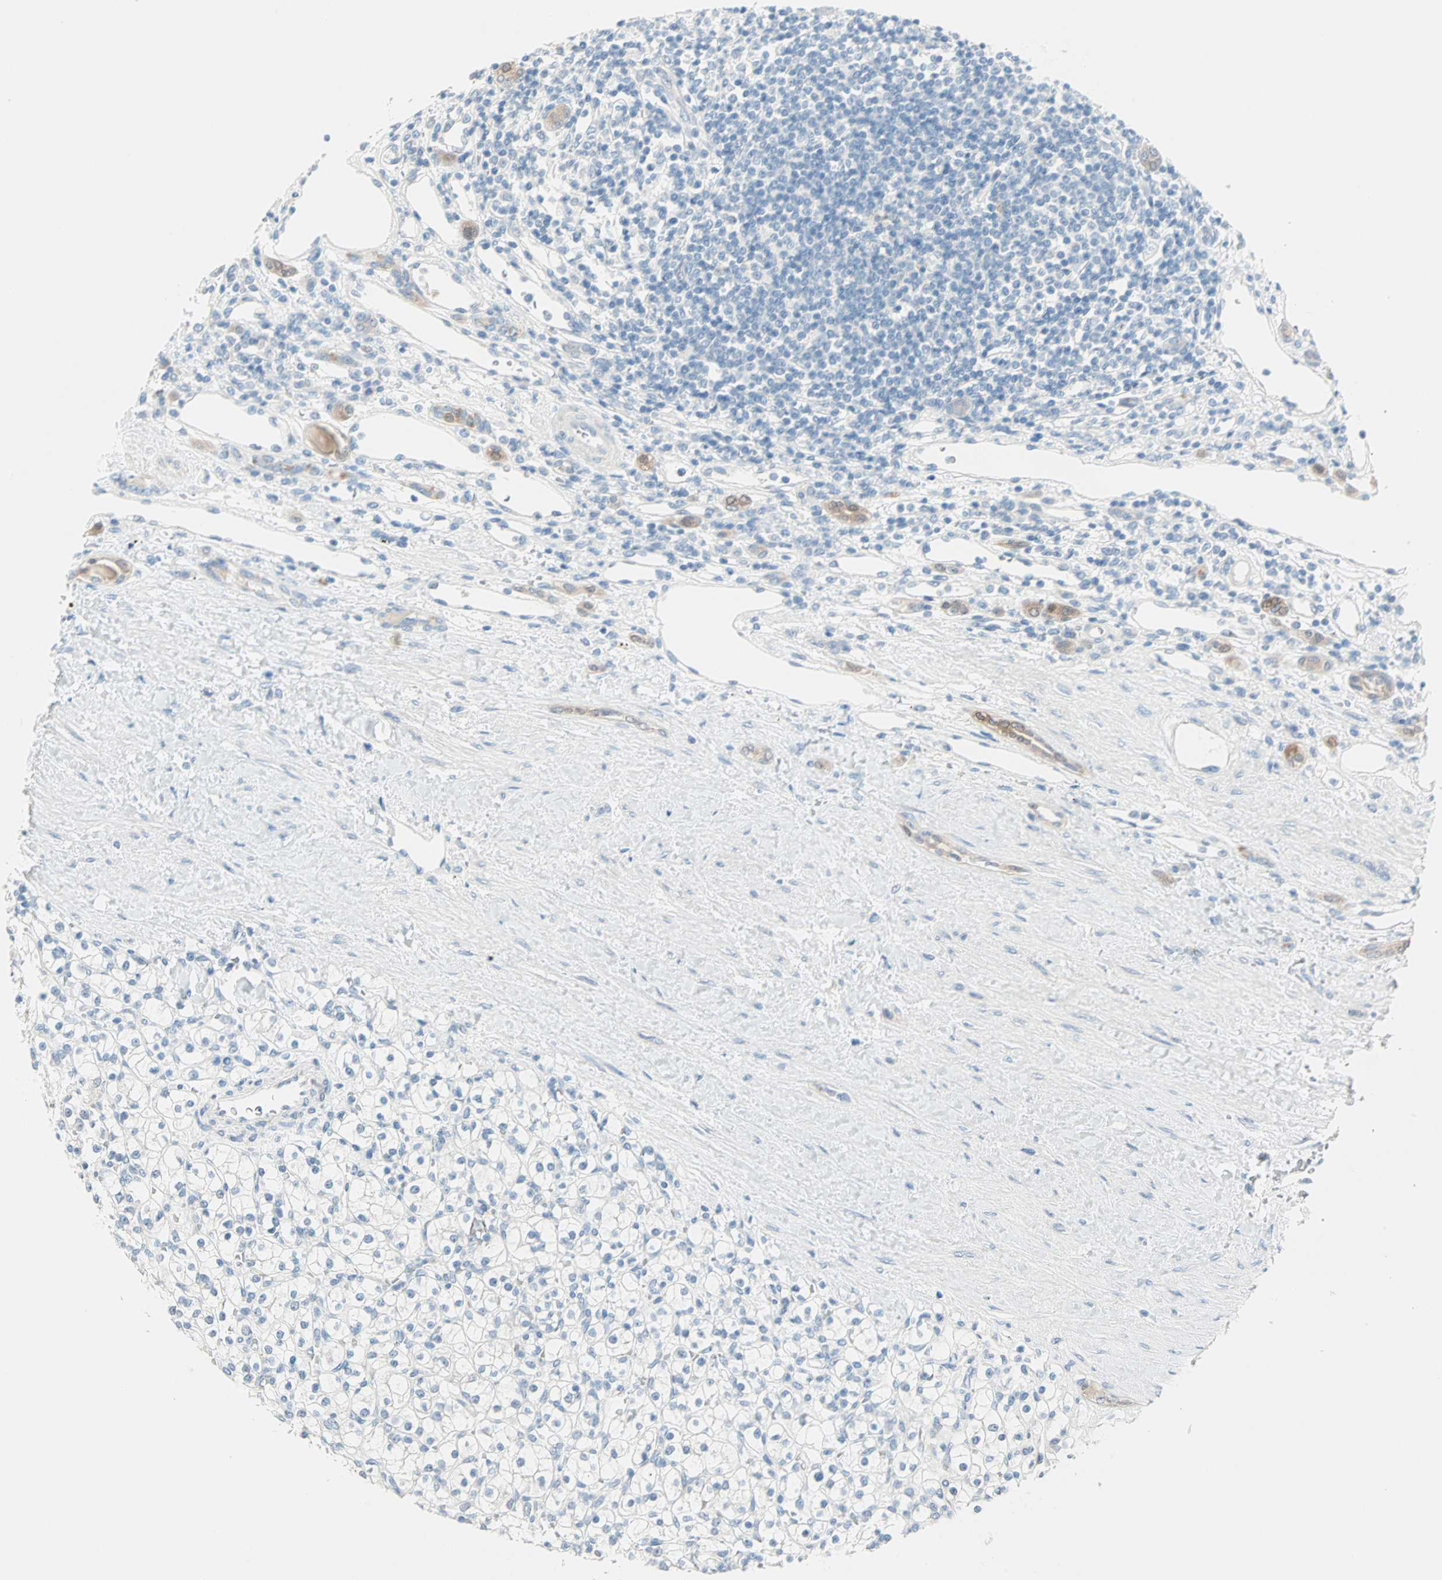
{"staining": {"intensity": "negative", "quantity": "none", "location": "none"}, "tissue": "renal cancer", "cell_type": "Tumor cells", "image_type": "cancer", "snomed": [{"axis": "morphology", "description": "Normal tissue, NOS"}, {"axis": "morphology", "description": "Adenocarcinoma, NOS"}, {"axis": "topography", "description": "Kidney"}], "caption": "This is an immunohistochemistry (IHC) micrograph of human renal cancer (adenocarcinoma). There is no positivity in tumor cells.", "gene": "SULT1C2", "patient": {"sex": "female", "age": 55}}